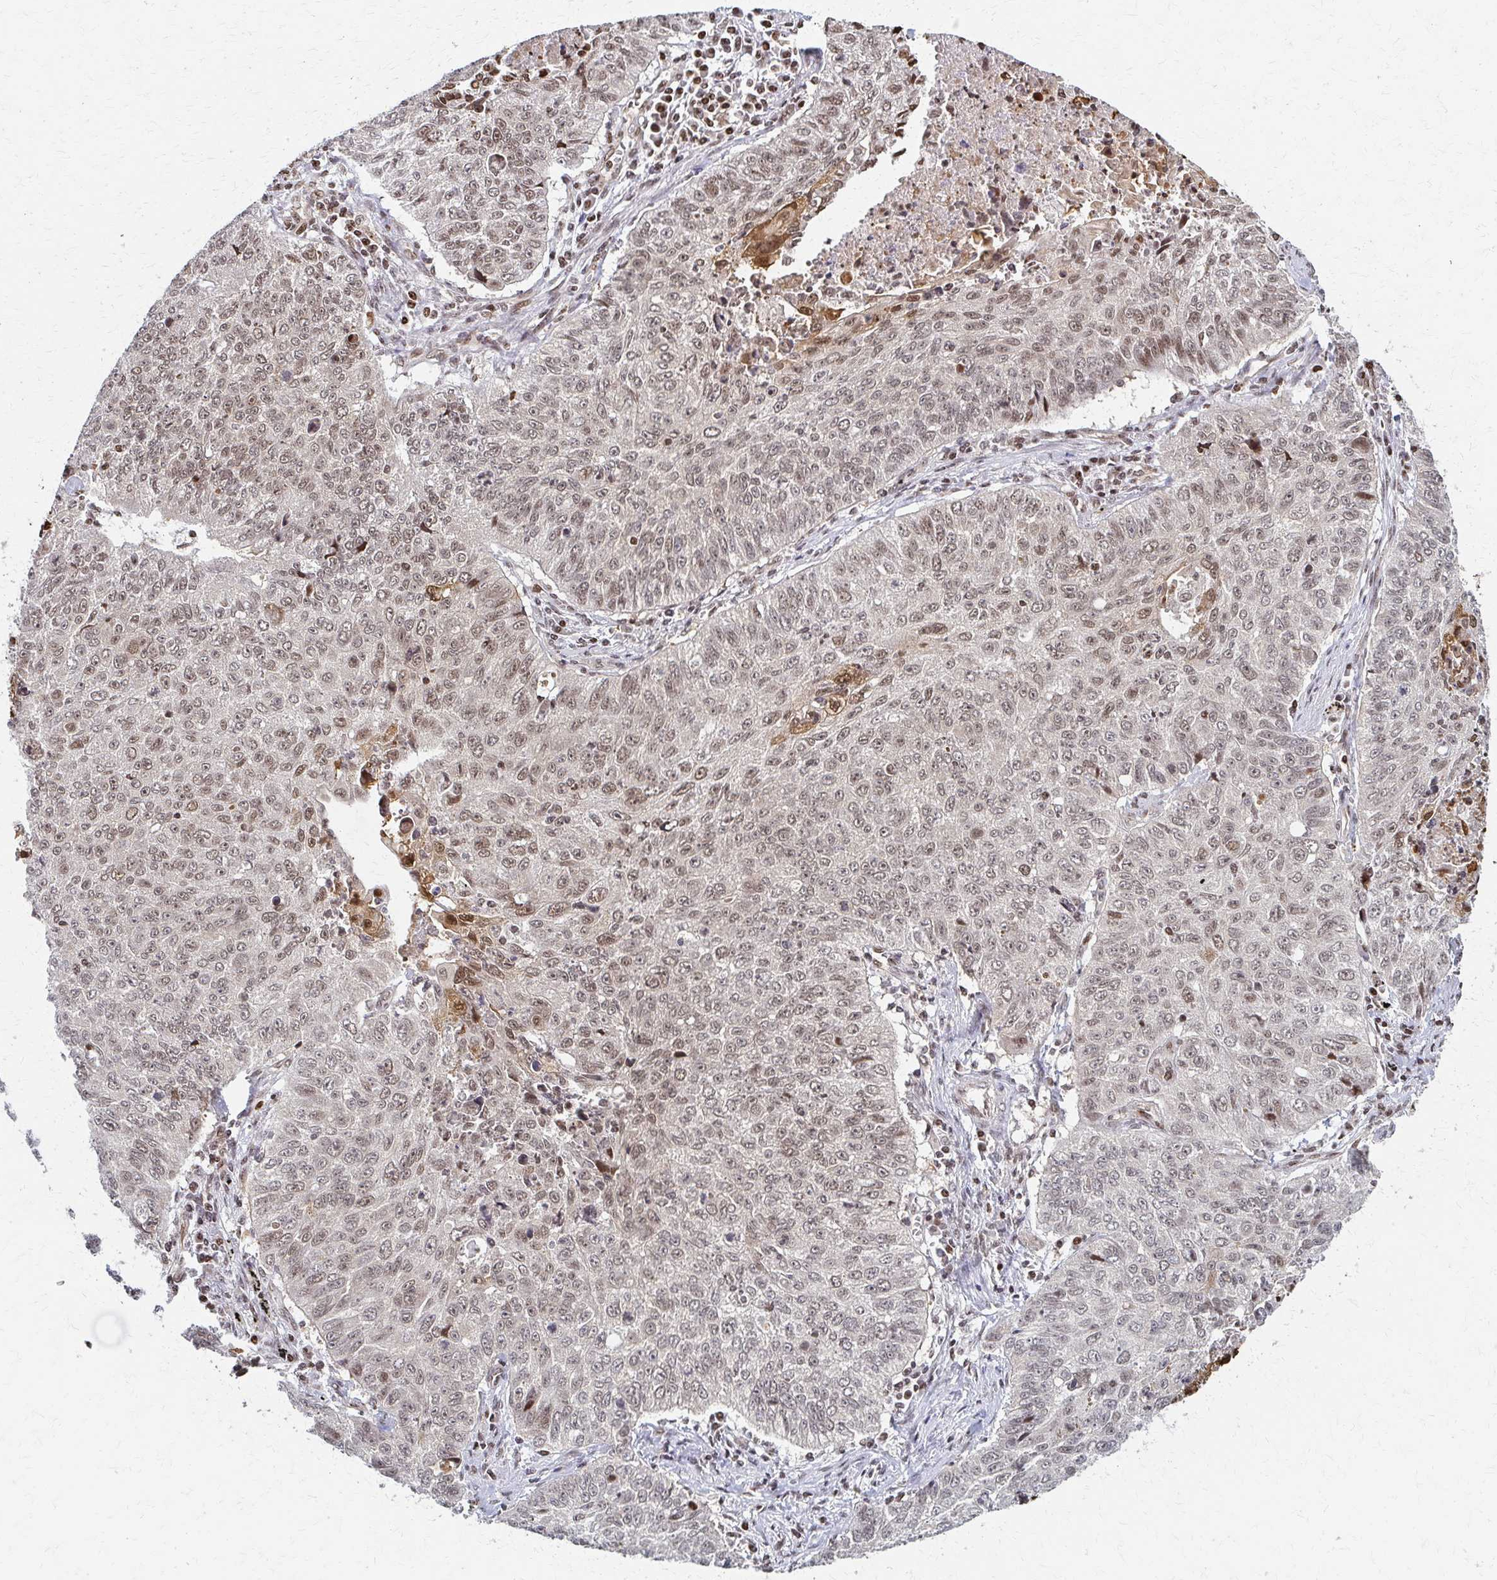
{"staining": {"intensity": "weak", "quantity": "25%-75%", "location": "nuclear"}, "tissue": "lung cancer", "cell_type": "Tumor cells", "image_type": "cancer", "snomed": [{"axis": "morphology", "description": "Normal morphology"}, {"axis": "morphology", "description": "Aneuploidy"}, {"axis": "morphology", "description": "Squamous cell carcinoma, NOS"}, {"axis": "topography", "description": "Lymph node"}, {"axis": "topography", "description": "Lung"}], "caption": "Tumor cells demonstrate weak nuclear expression in approximately 25%-75% of cells in lung cancer (aneuploidy).", "gene": "PSMD7", "patient": {"sex": "female", "age": 76}}